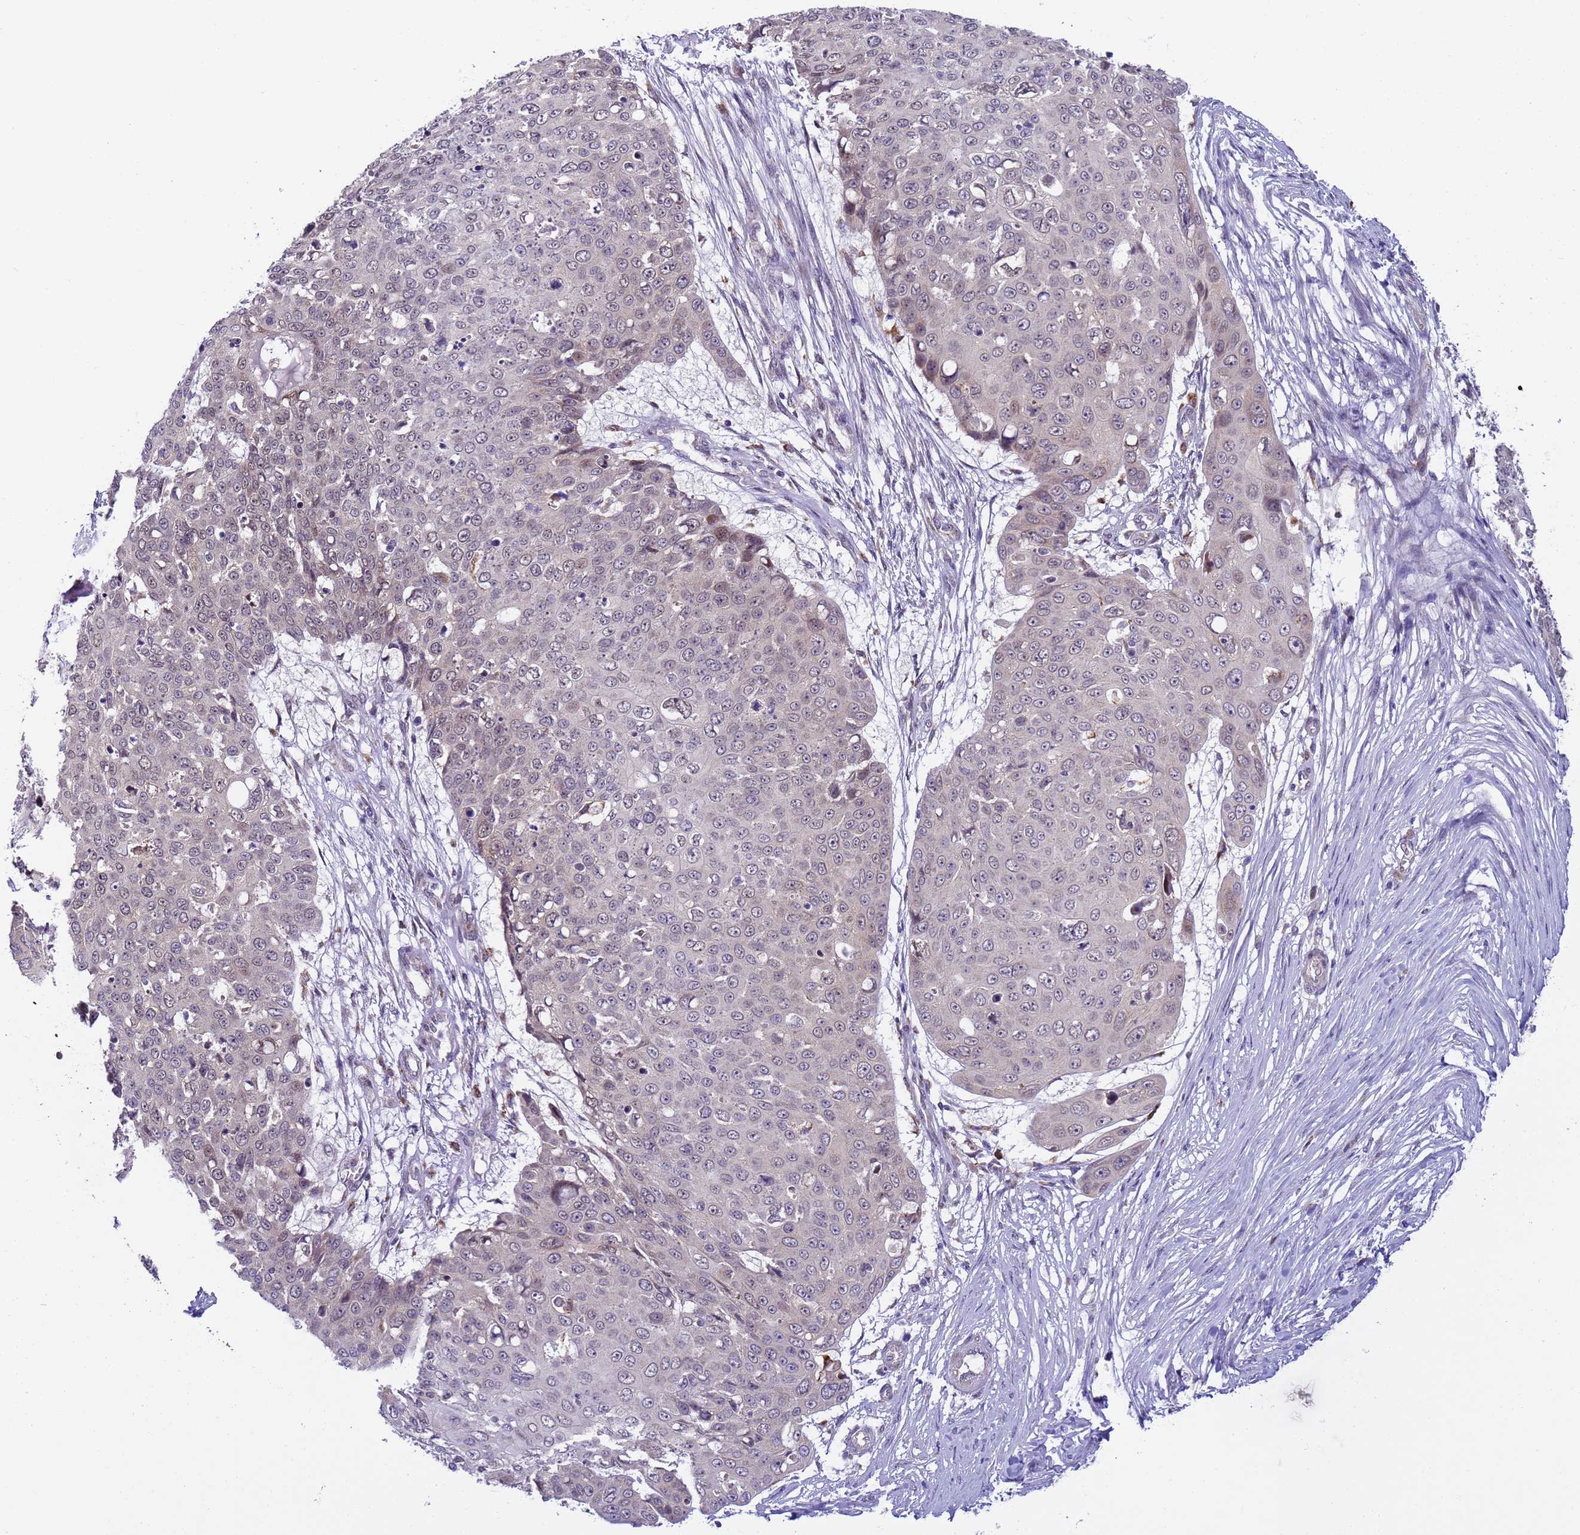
{"staining": {"intensity": "weak", "quantity": "<25%", "location": "nuclear"}, "tissue": "skin cancer", "cell_type": "Tumor cells", "image_type": "cancer", "snomed": [{"axis": "morphology", "description": "Squamous cell carcinoma, NOS"}, {"axis": "topography", "description": "Skin"}], "caption": "The image shows no significant expression in tumor cells of skin squamous cell carcinoma.", "gene": "RAPGEF3", "patient": {"sex": "male", "age": 71}}